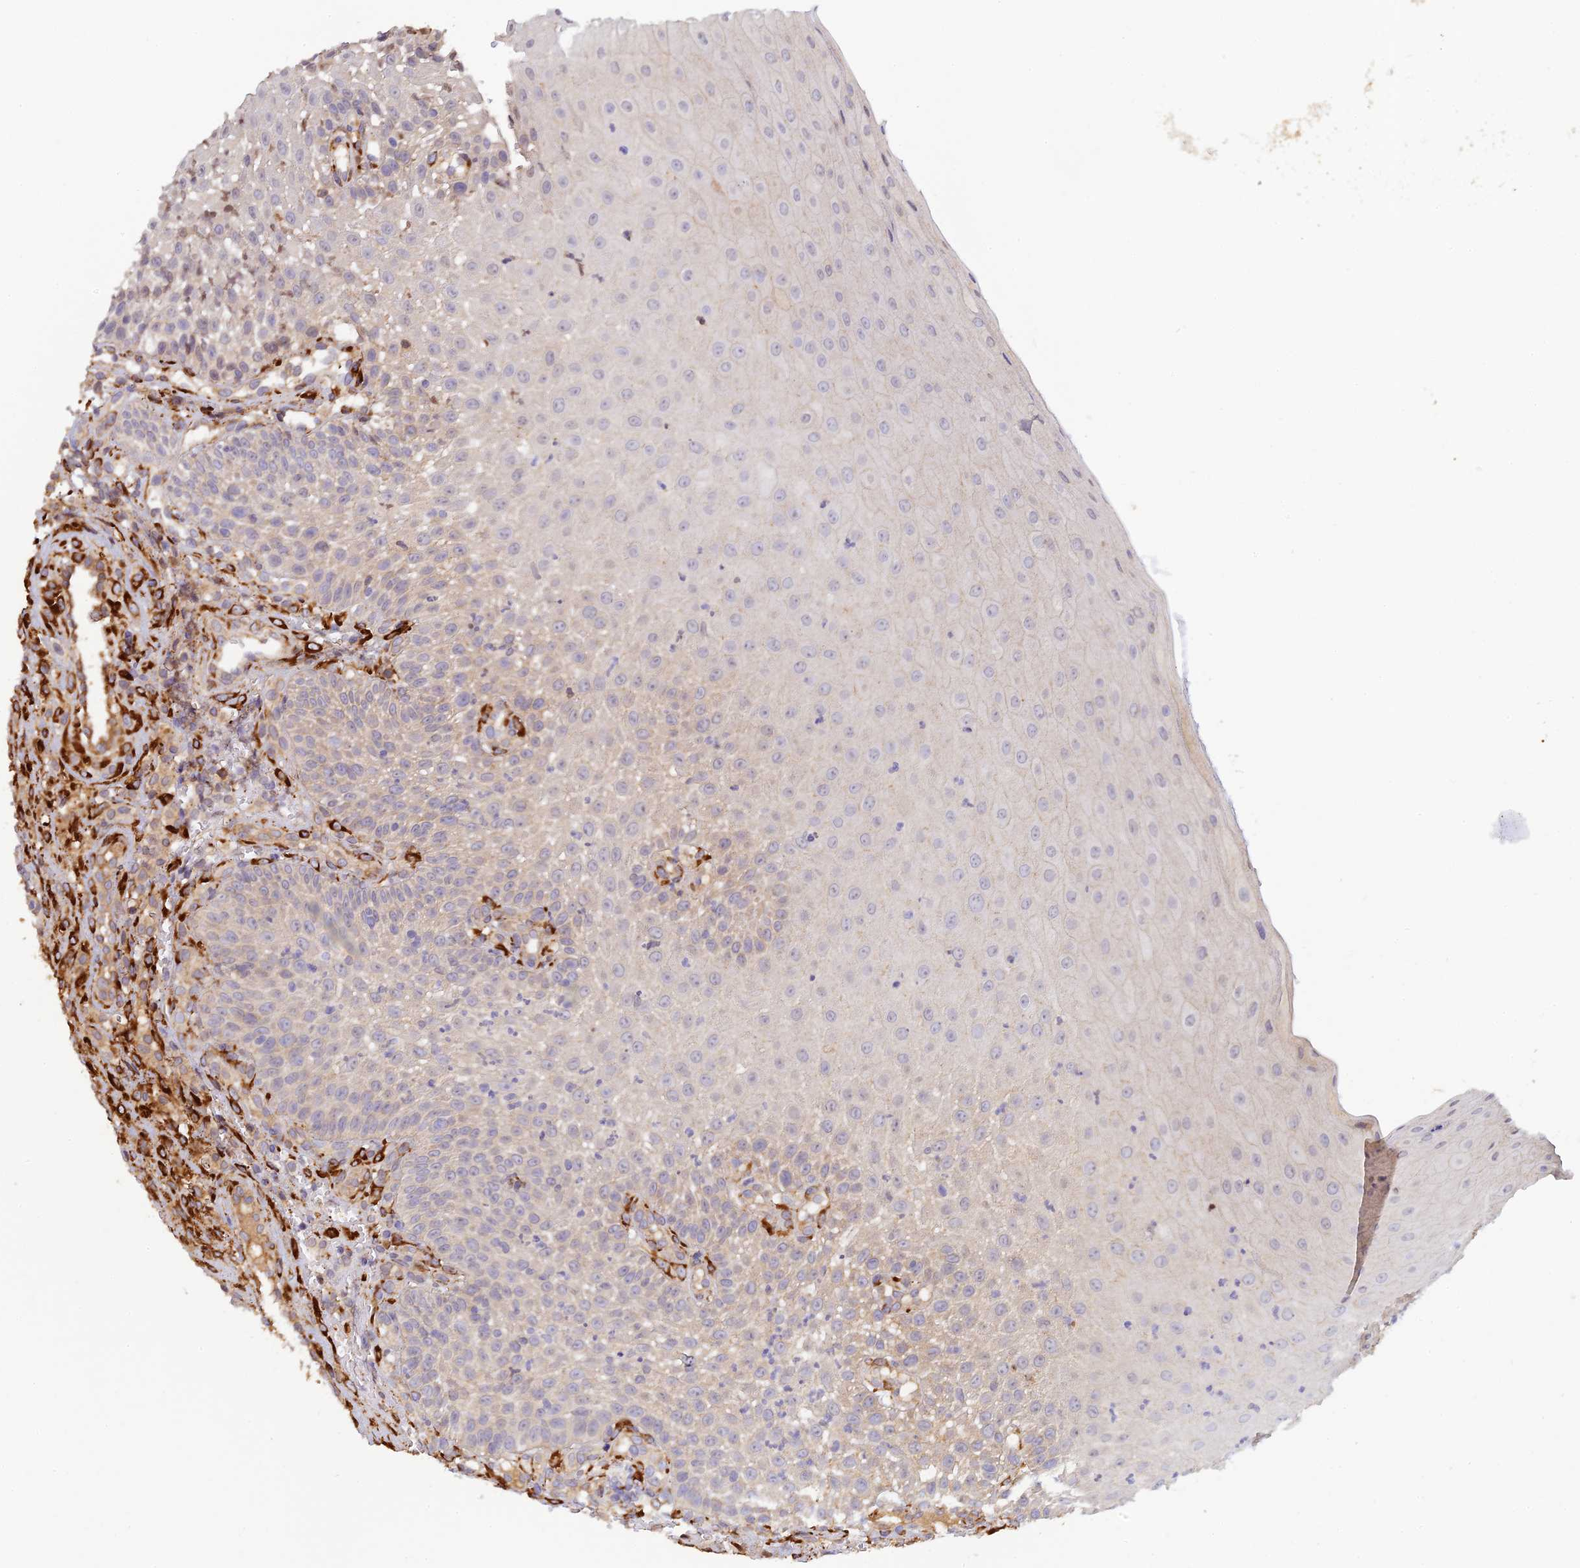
{"staining": {"intensity": "negative", "quantity": "none", "location": "none"}, "tissue": "oral mucosa", "cell_type": "Squamous epithelial cells", "image_type": "normal", "snomed": [{"axis": "morphology", "description": "Normal tissue, NOS"}, {"axis": "topography", "description": "Oral tissue"}], "caption": "A high-resolution micrograph shows immunohistochemistry staining of unremarkable oral mucosa, which exhibits no significant staining in squamous epithelial cells. (Brightfield microscopy of DAB immunohistochemistry at high magnification).", "gene": "P3H3", "patient": {"sex": "female", "age": 13}}